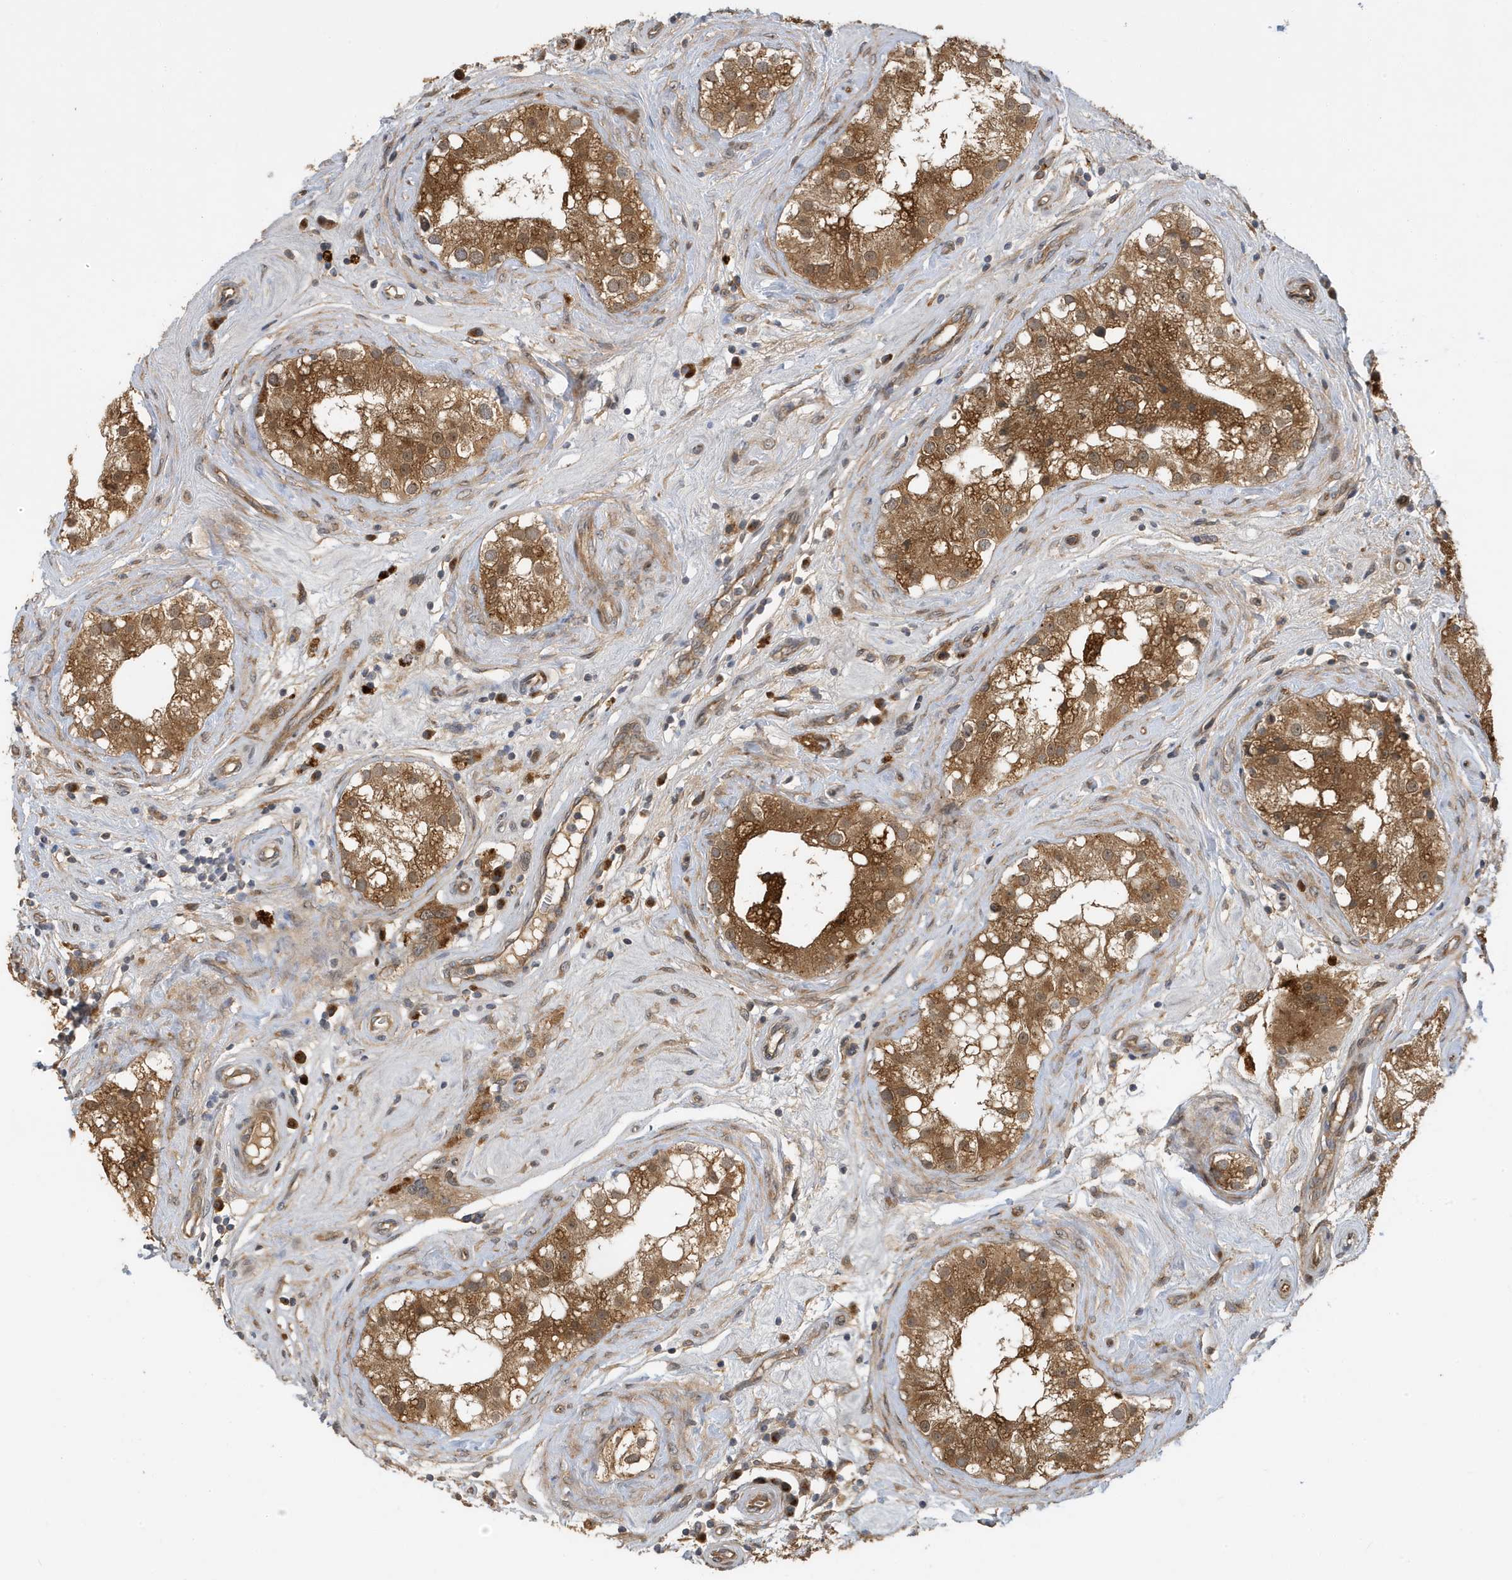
{"staining": {"intensity": "moderate", "quantity": ">75%", "location": "cytoplasmic/membranous"}, "tissue": "testis", "cell_type": "Cells in seminiferous ducts", "image_type": "normal", "snomed": [{"axis": "morphology", "description": "Normal tissue, NOS"}, {"axis": "topography", "description": "Testis"}], "caption": "Immunohistochemical staining of benign human testis shows medium levels of moderate cytoplasmic/membranous staining in approximately >75% of cells in seminiferous ducts.", "gene": "LAPTM4A", "patient": {"sex": "male", "age": 84}}